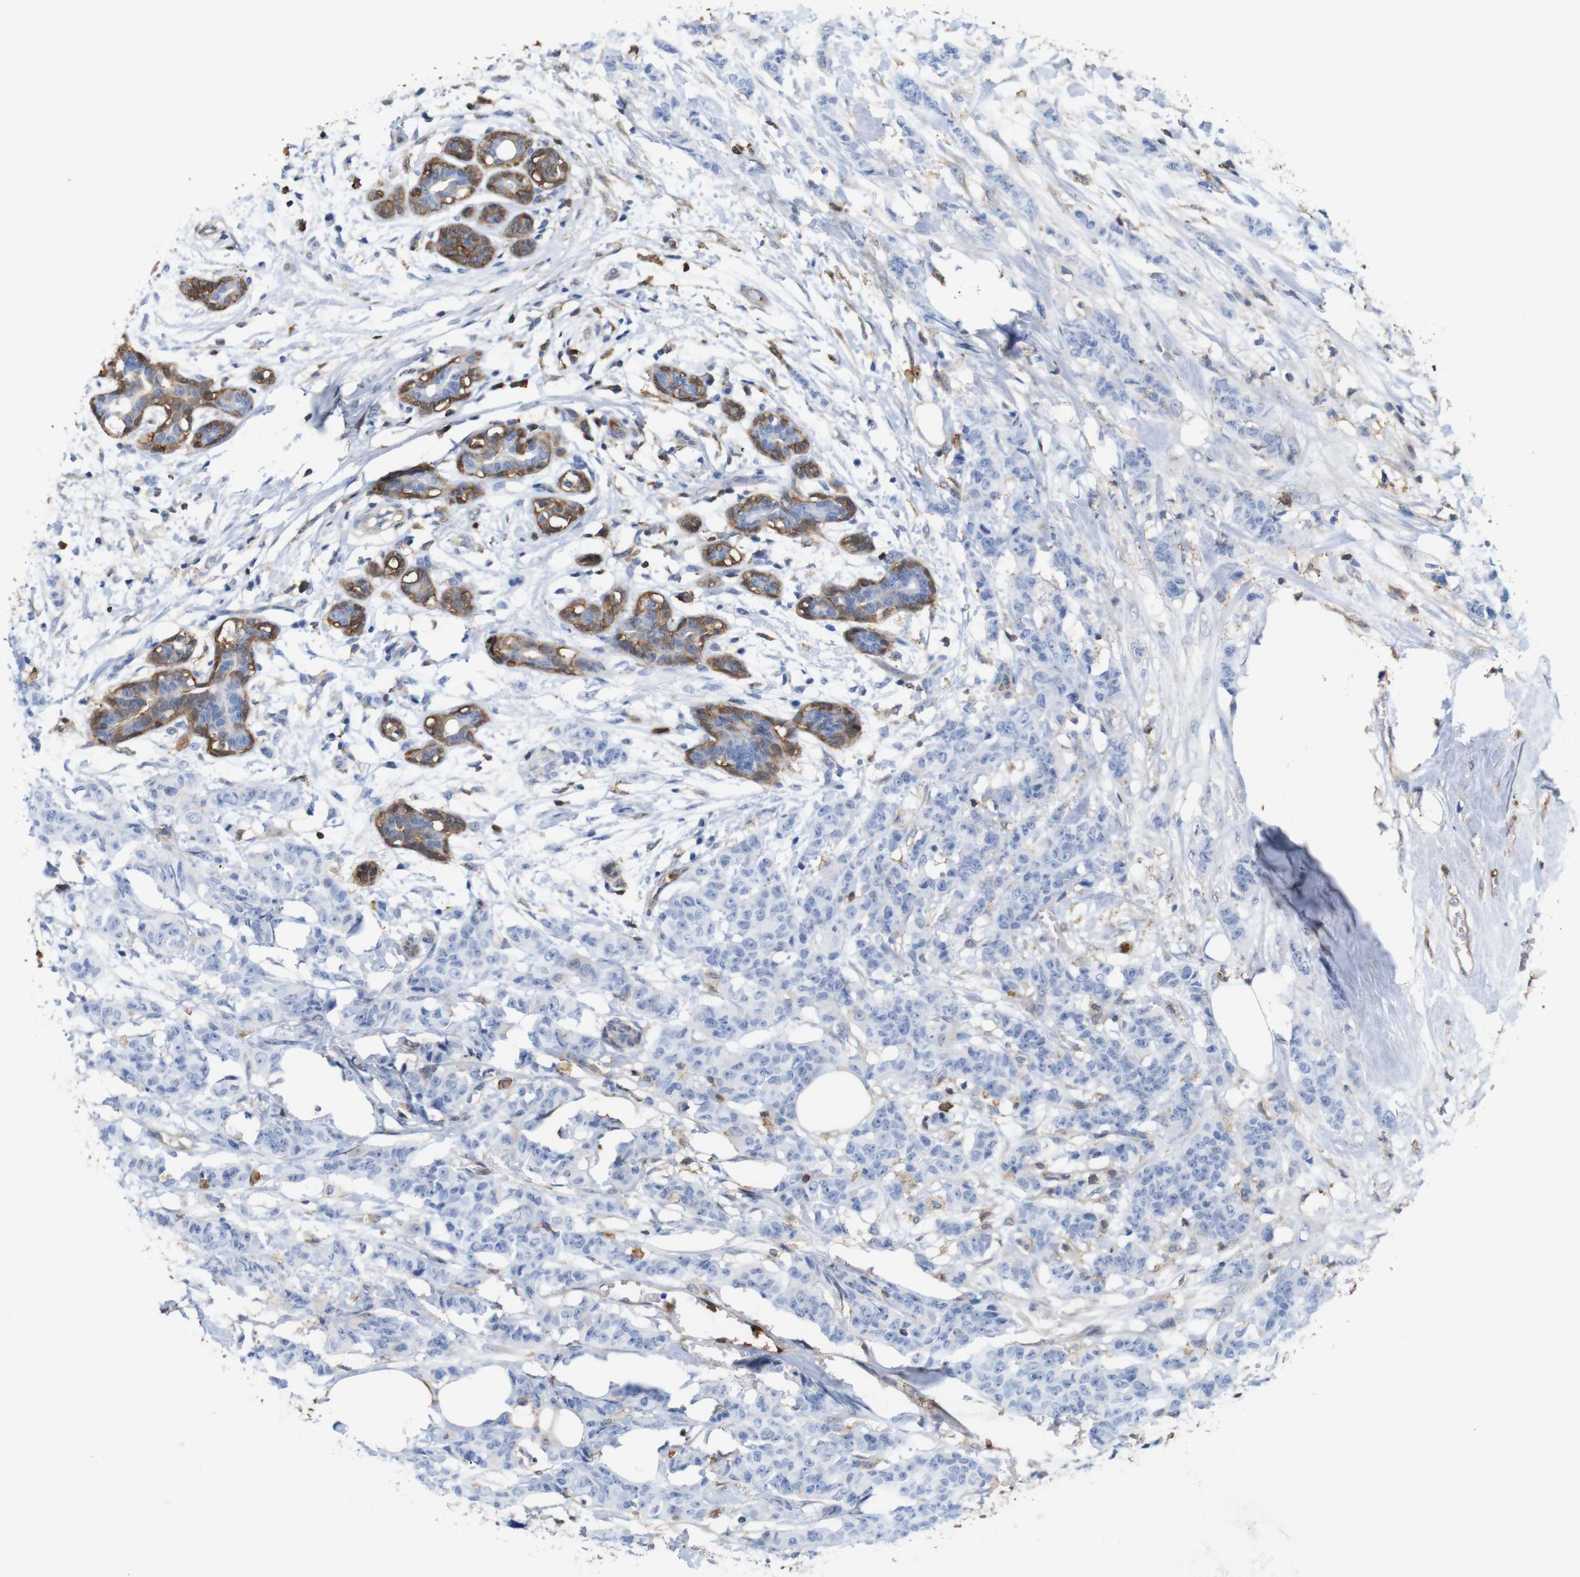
{"staining": {"intensity": "negative", "quantity": "none", "location": "none"}, "tissue": "breast cancer", "cell_type": "Tumor cells", "image_type": "cancer", "snomed": [{"axis": "morphology", "description": "Normal tissue, NOS"}, {"axis": "morphology", "description": "Duct carcinoma"}, {"axis": "topography", "description": "Breast"}], "caption": "Immunohistochemistry image of breast cancer stained for a protein (brown), which displays no expression in tumor cells. (Brightfield microscopy of DAB immunohistochemistry (IHC) at high magnification).", "gene": "ANXA1", "patient": {"sex": "female", "age": 40}}